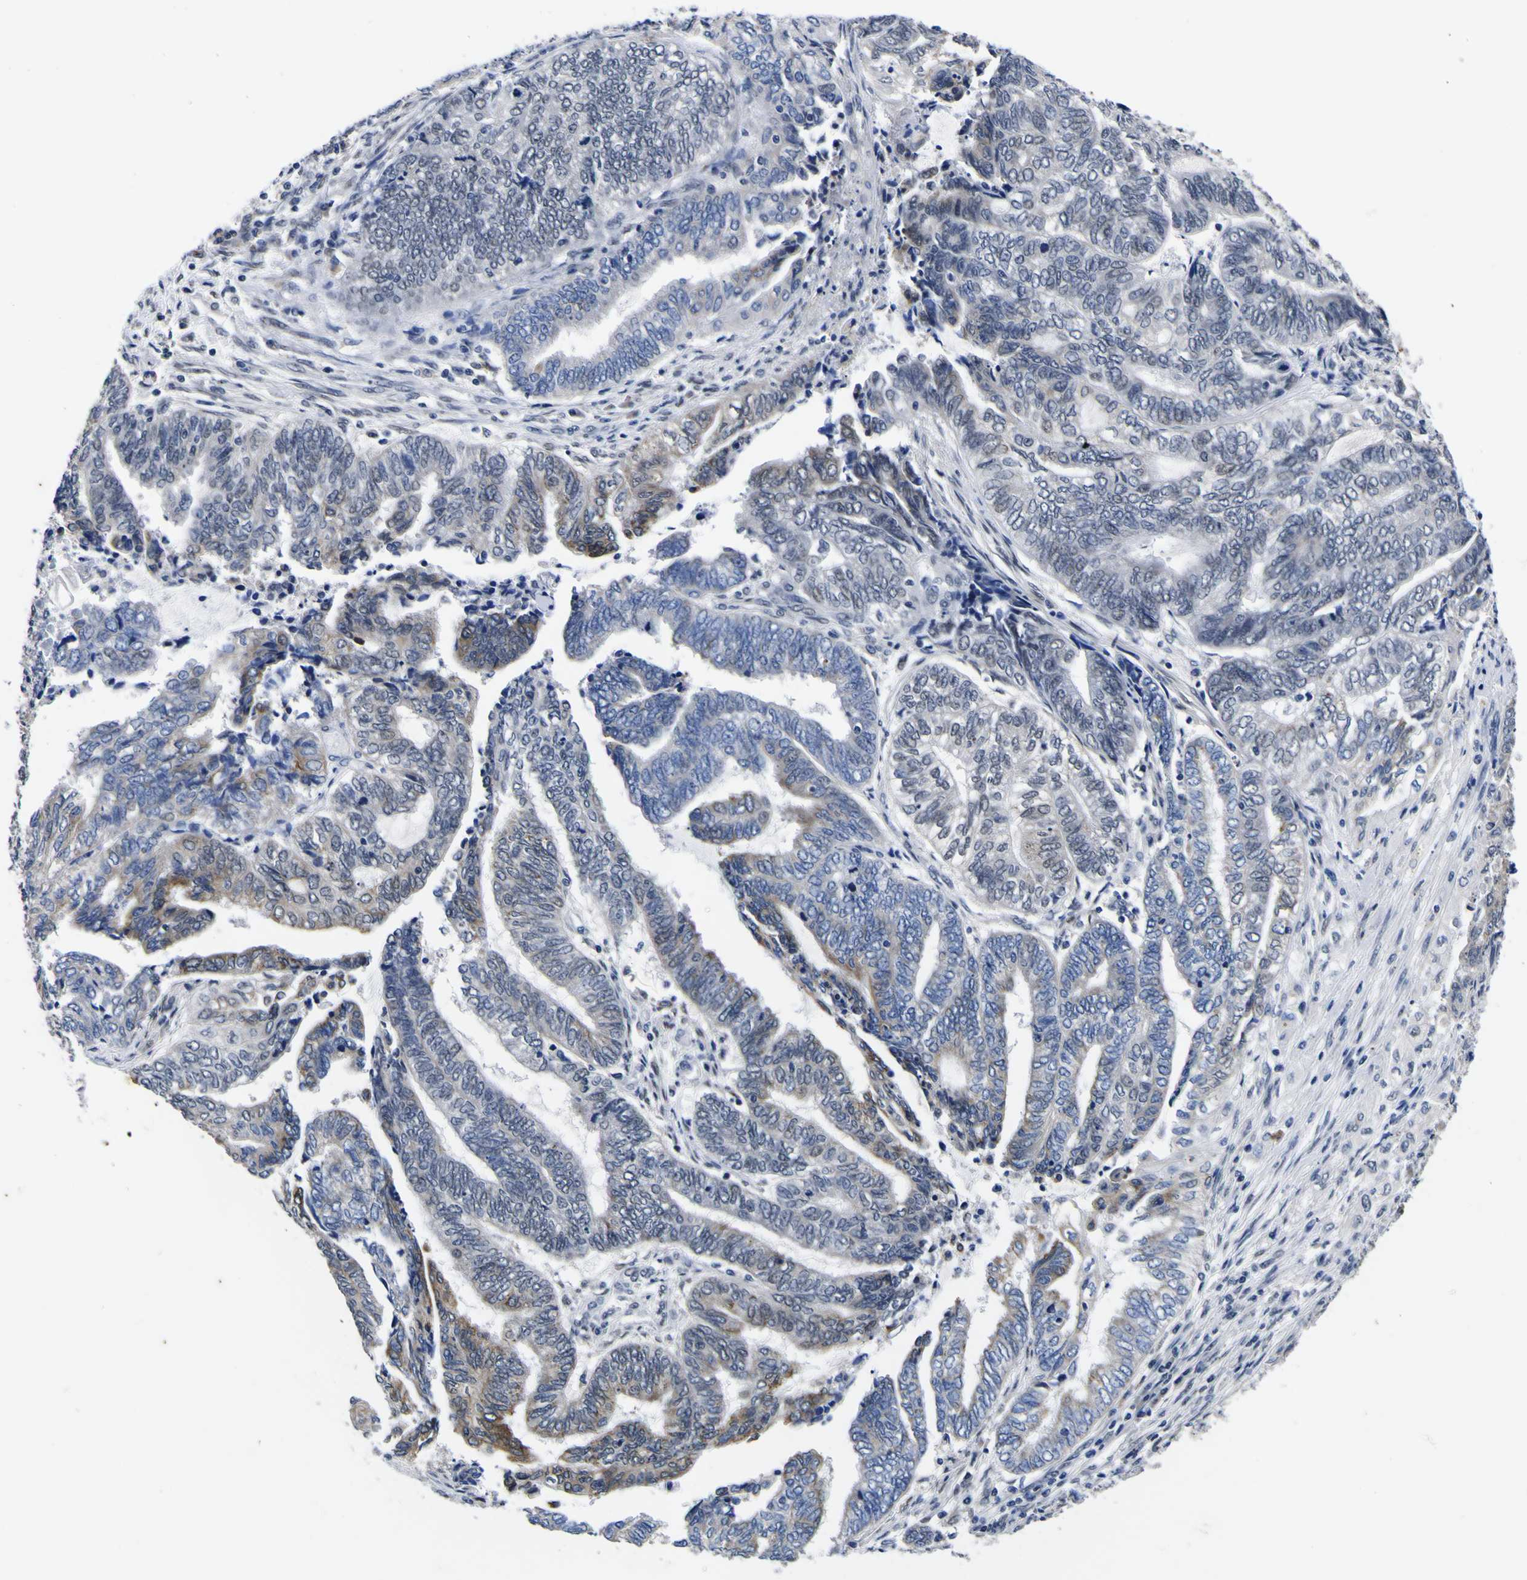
{"staining": {"intensity": "moderate", "quantity": "<25%", "location": "cytoplasmic/membranous"}, "tissue": "endometrial cancer", "cell_type": "Tumor cells", "image_type": "cancer", "snomed": [{"axis": "morphology", "description": "Adenocarcinoma, NOS"}, {"axis": "topography", "description": "Uterus"}, {"axis": "topography", "description": "Endometrium"}], "caption": "IHC (DAB (3,3'-diaminobenzidine)) staining of endometrial cancer (adenocarcinoma) exhibits moderate cytoplasmic/membranous protein positivity in about <25% of tumor cells. (DAB IHC with brightfield microscopy, high magnification).", "gene": "IGFLR1", "patient": {"sex": "female", "age": 70}}